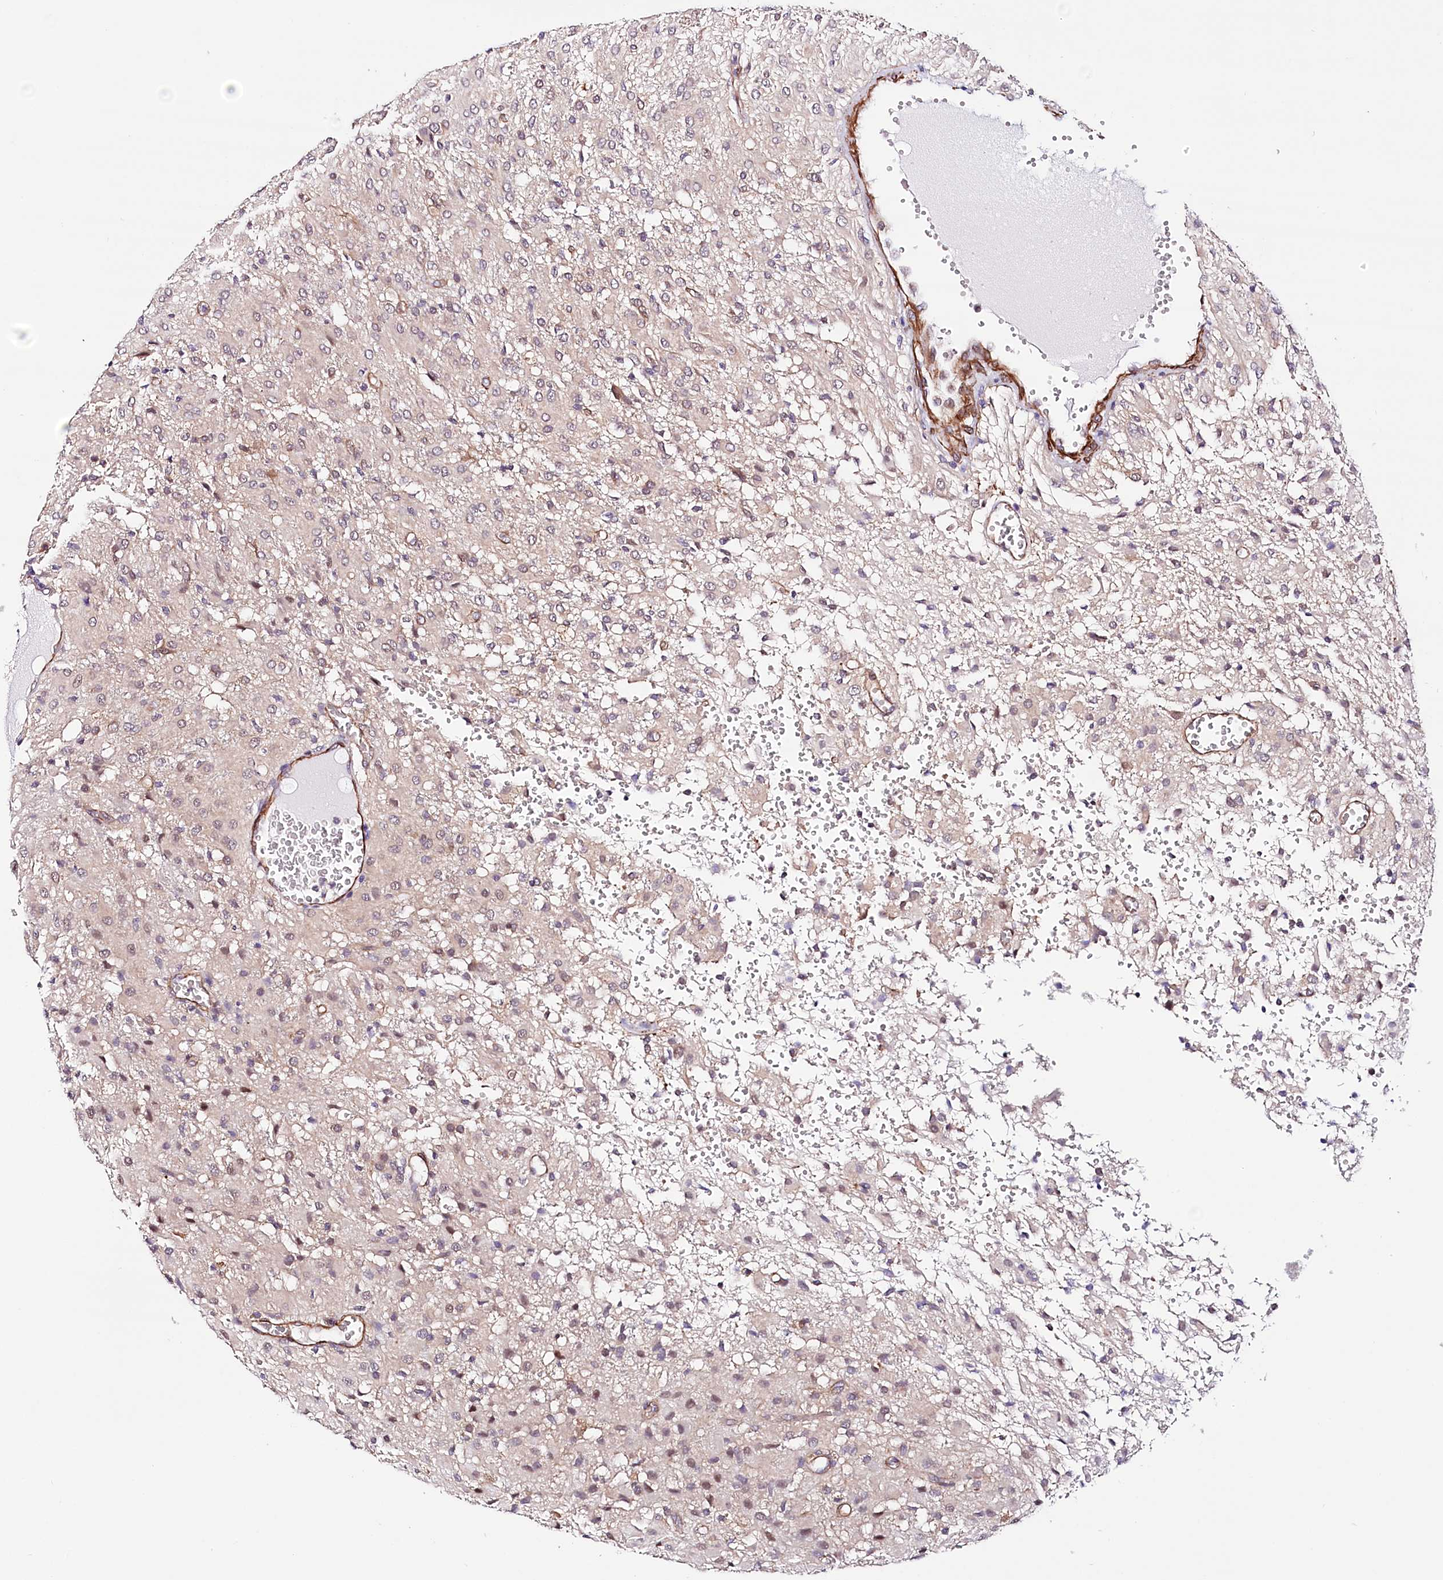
{"staining": {"intensity": "negative", "quantity": "none", "location": "none"}, "tissue": "glioma", "cell_type": "Tumor cells", "image_type": "cancer", "snomed": [{"axis": "morphology", "description": "Glioma, malignant, High grade"}, {"axis": "topography", "description": "Brain"}], "caption": "High-grade glioma (malignant) was stained to show a protein in brown. There is no significant positivity in tumor cells.", "gene": "PPP2R5B", "patient": {"sex": "female", "age": 59}}